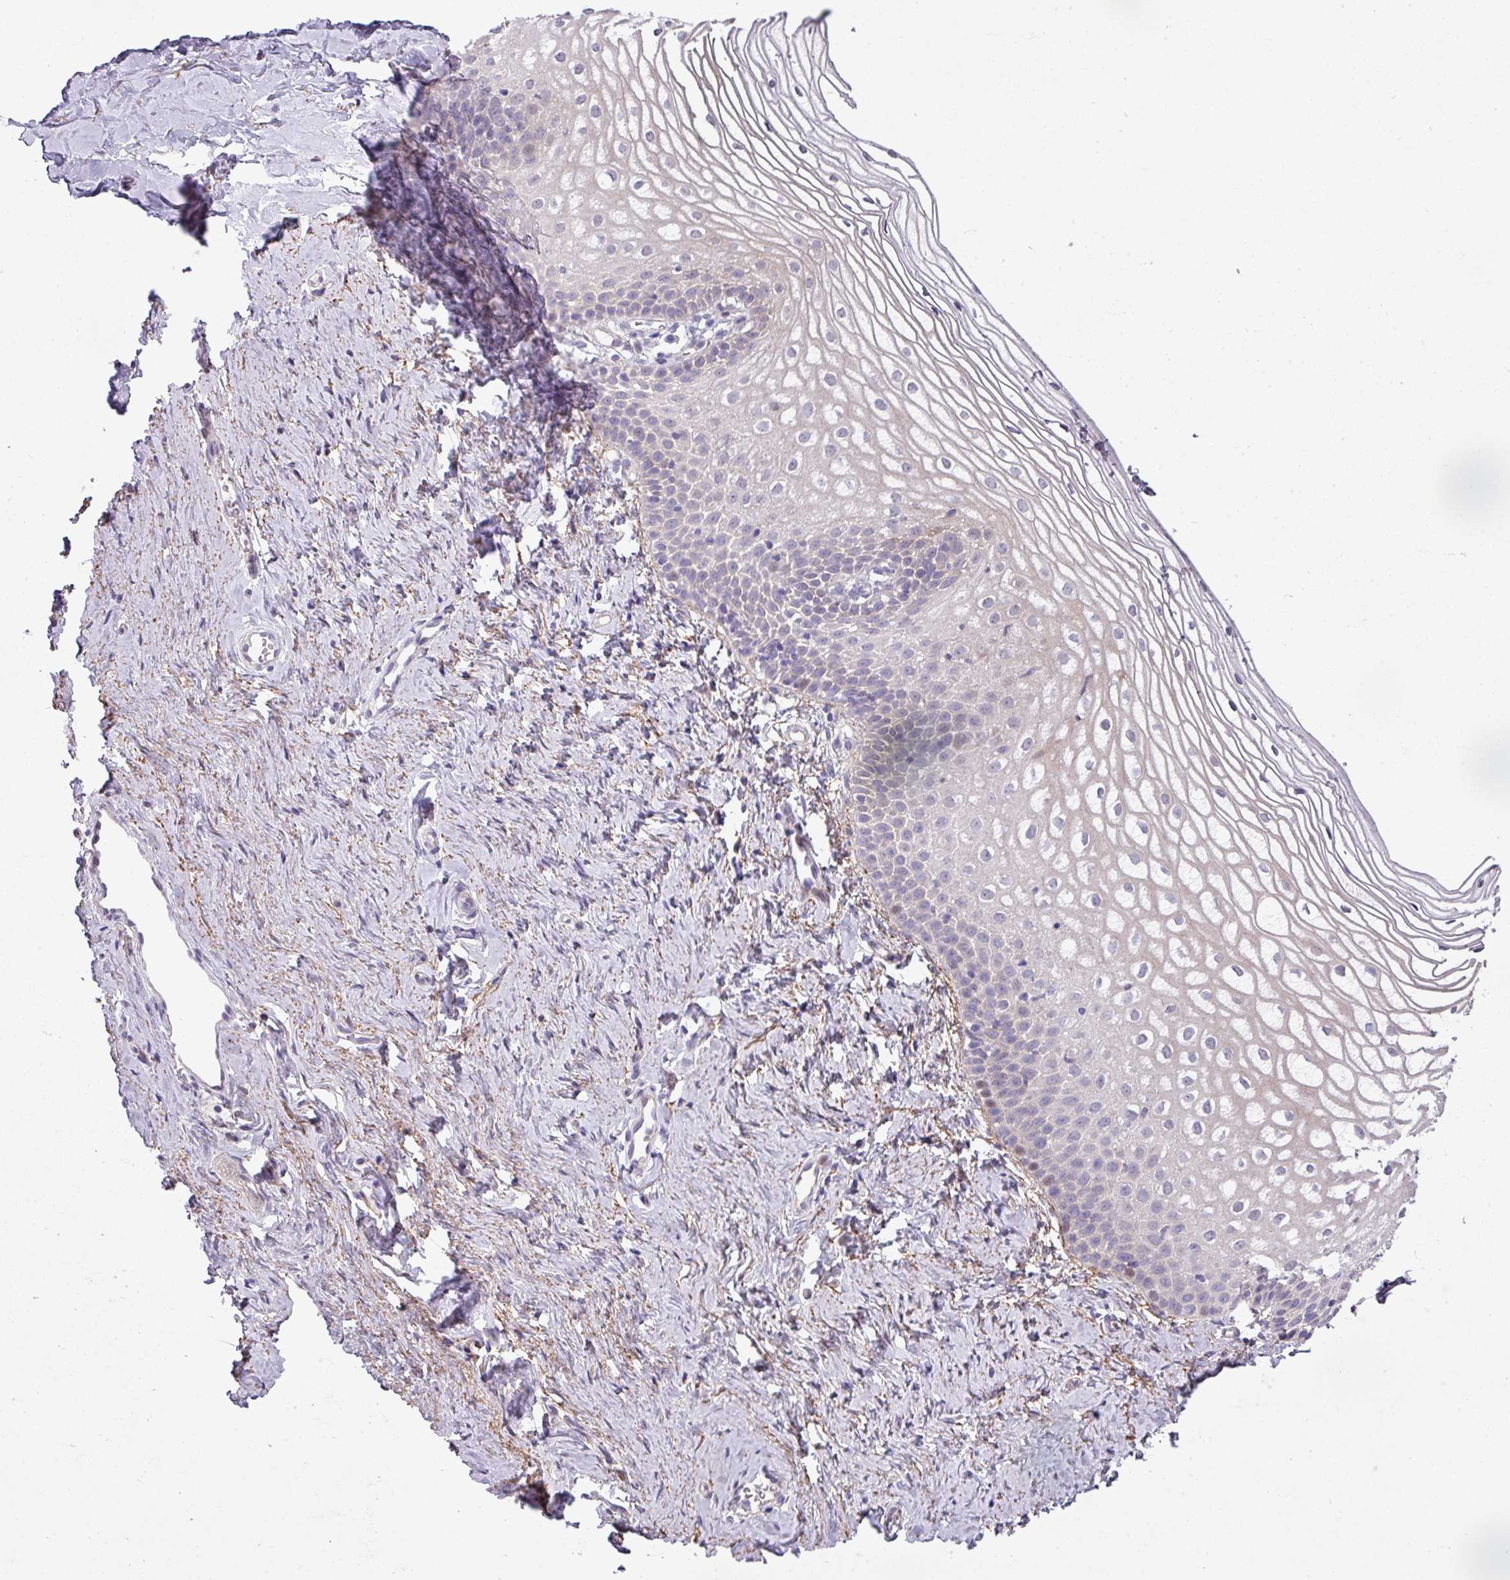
{"staining": {"intensity": "moderate", "quantity": "<25%", "location": "cytoplasmic/membranous"}, "tissue": "vagina", "cell_type": "Squamous epithelial cells", "image_type": "normal", "snomed": [{"axis": "morphology", "description": "Normal tissue, NOS"}, {"axis": "topography", "description": "Vagina"}], "caption": "The immunohistochemical stain shows moderate cytoplasmic/membranous expression in squamous epithelial cells of normal vagina. (Stains: DAB (3,3'-diaminobenzidine) in brown, nuclei in blue, Microscopy: brightfield microscopy at high magnification).", "gene": "C2orf16", "patient": {"sex": "female", "age": 56}}